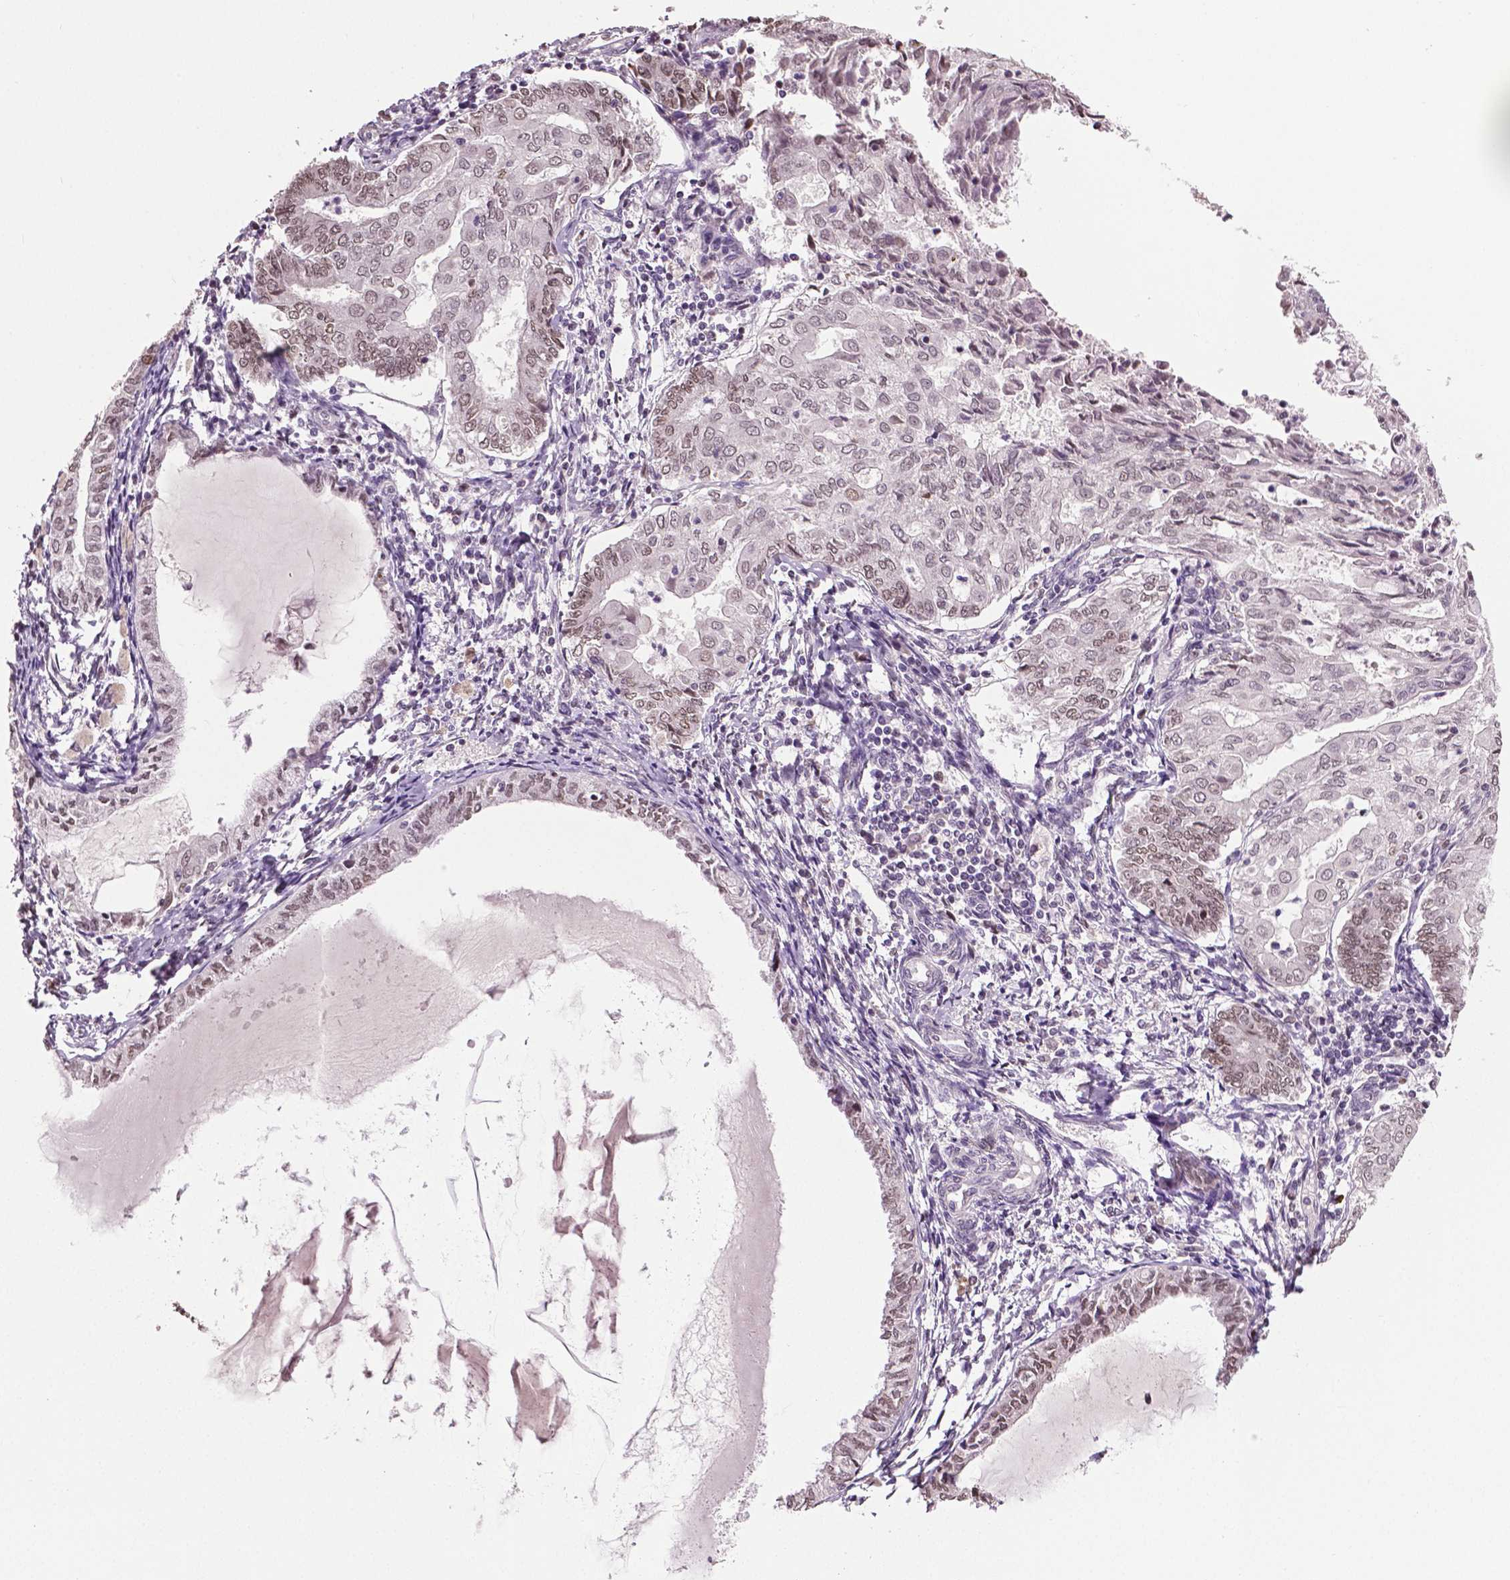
{"staining": {"intensity": "weak", "quantity": "25%-75%", "location": "nuclear"}, "tissue": "endometrial cancer", "cell_type": "Tumor cells", "image_type": "cancer", "snomed": [{"axis": "morphology", "description": "Adenocarcinoma, NOS"}, {"axis": "topography", "description": "Endometrium"}], "caption": "Adenocarcinoma (endometrial) was stained to show a protein in brown. There is low levels of weak nuclear expression in about 25%-75% of tumor cells. (Stains: DAB in brown, nuclei in blue, Microscopy: brightfield microscopy at high magnification).", "gene": "DLX5", "patient": {"sex": "female", "age": 68}}